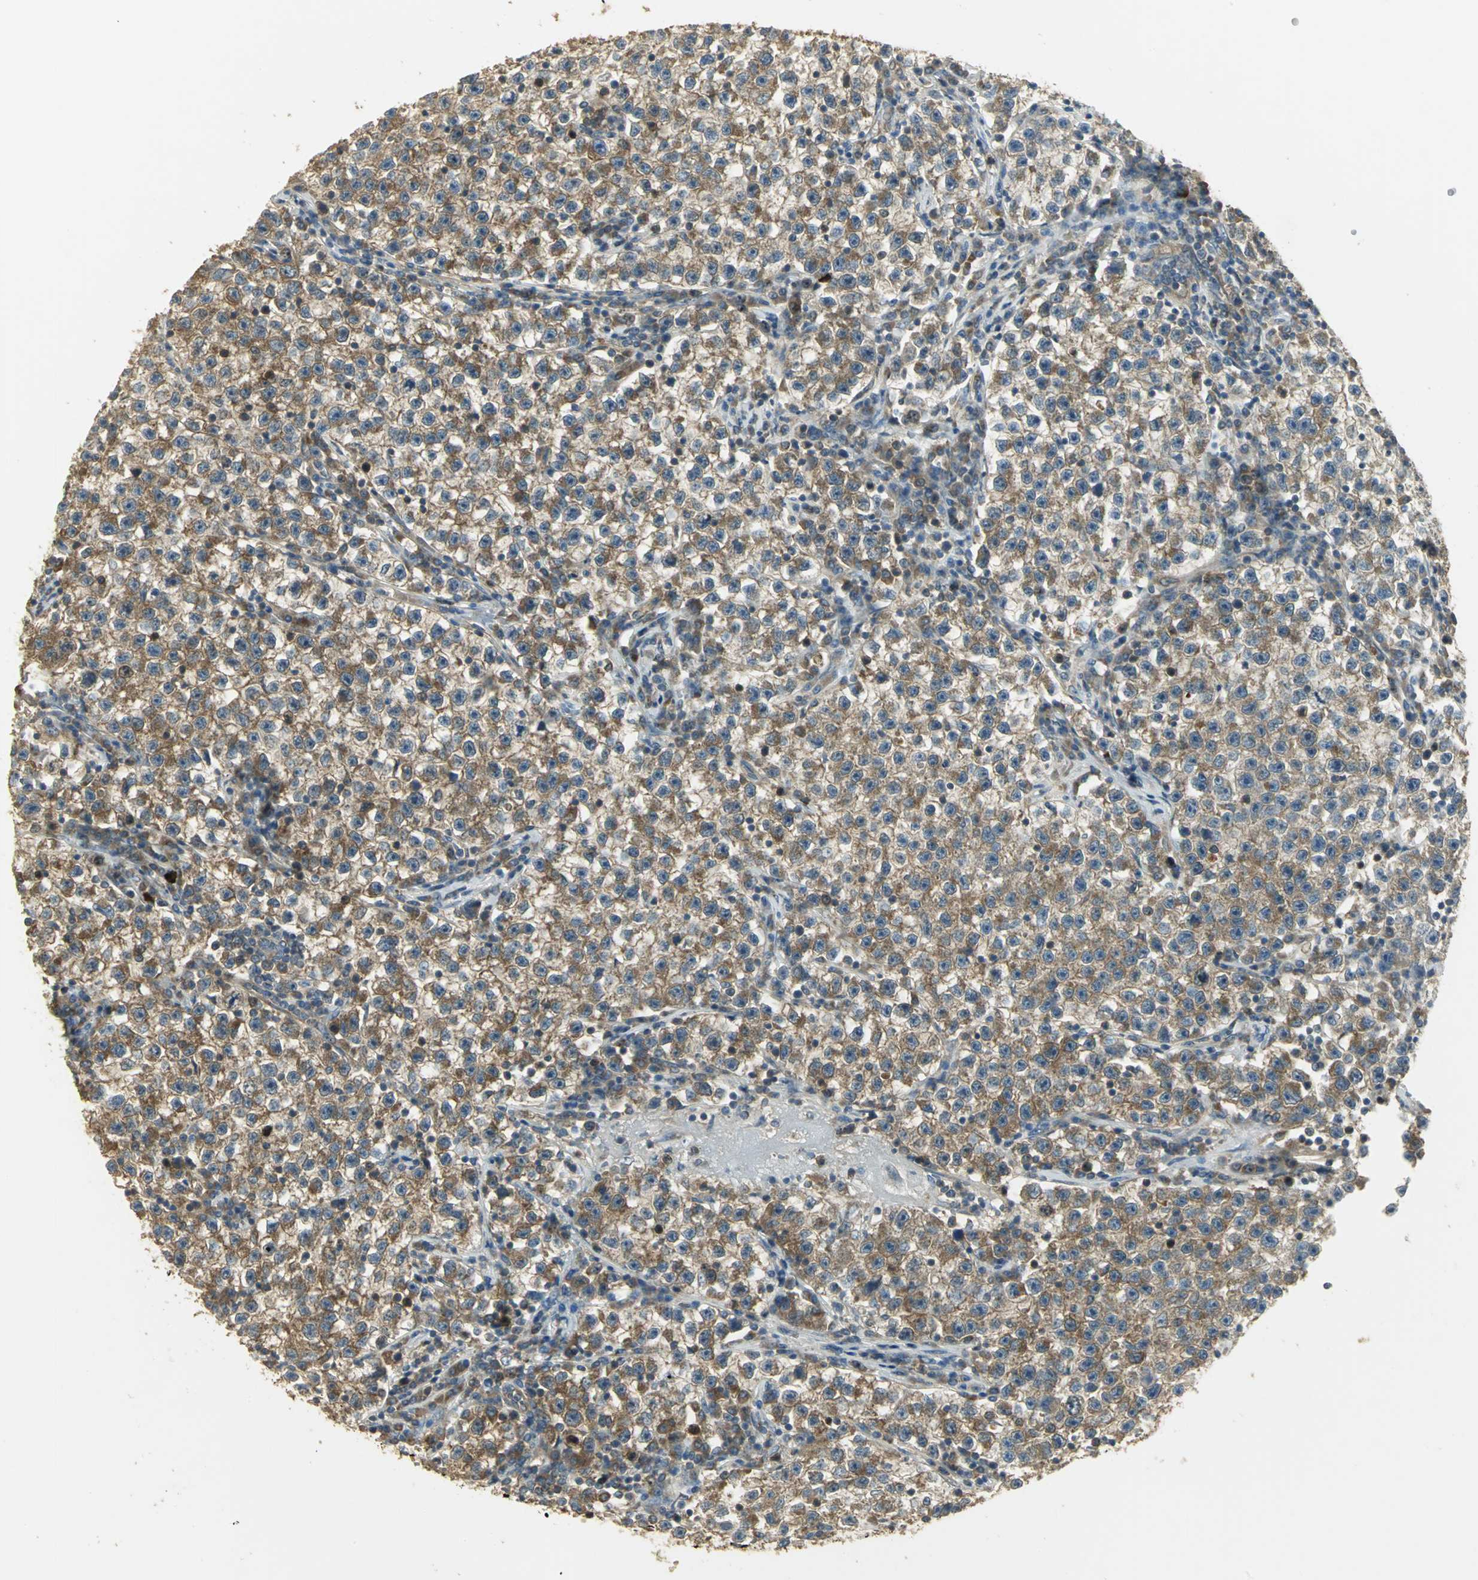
{"staining": {"intensity": "moderate", "quantity": ">75%", "location": "cytoplasmic/membranous"}, "tissue": "testis cancer", "cell_type": "Tumor cells", "image_type": "cancer", "snomed": [{"axis": "morphology", "description": "Seminoma, NOS"}, {"axis": "topography", "description": "Testis"}], "caption": "Human testis cancer (seminoma) stained with a brown dye shows moderate cytoplasmic/membranous positive expression in about >75% of tumor cells.", "gene": "RARS1", "patient": {"sex": "male", "age": 22}}